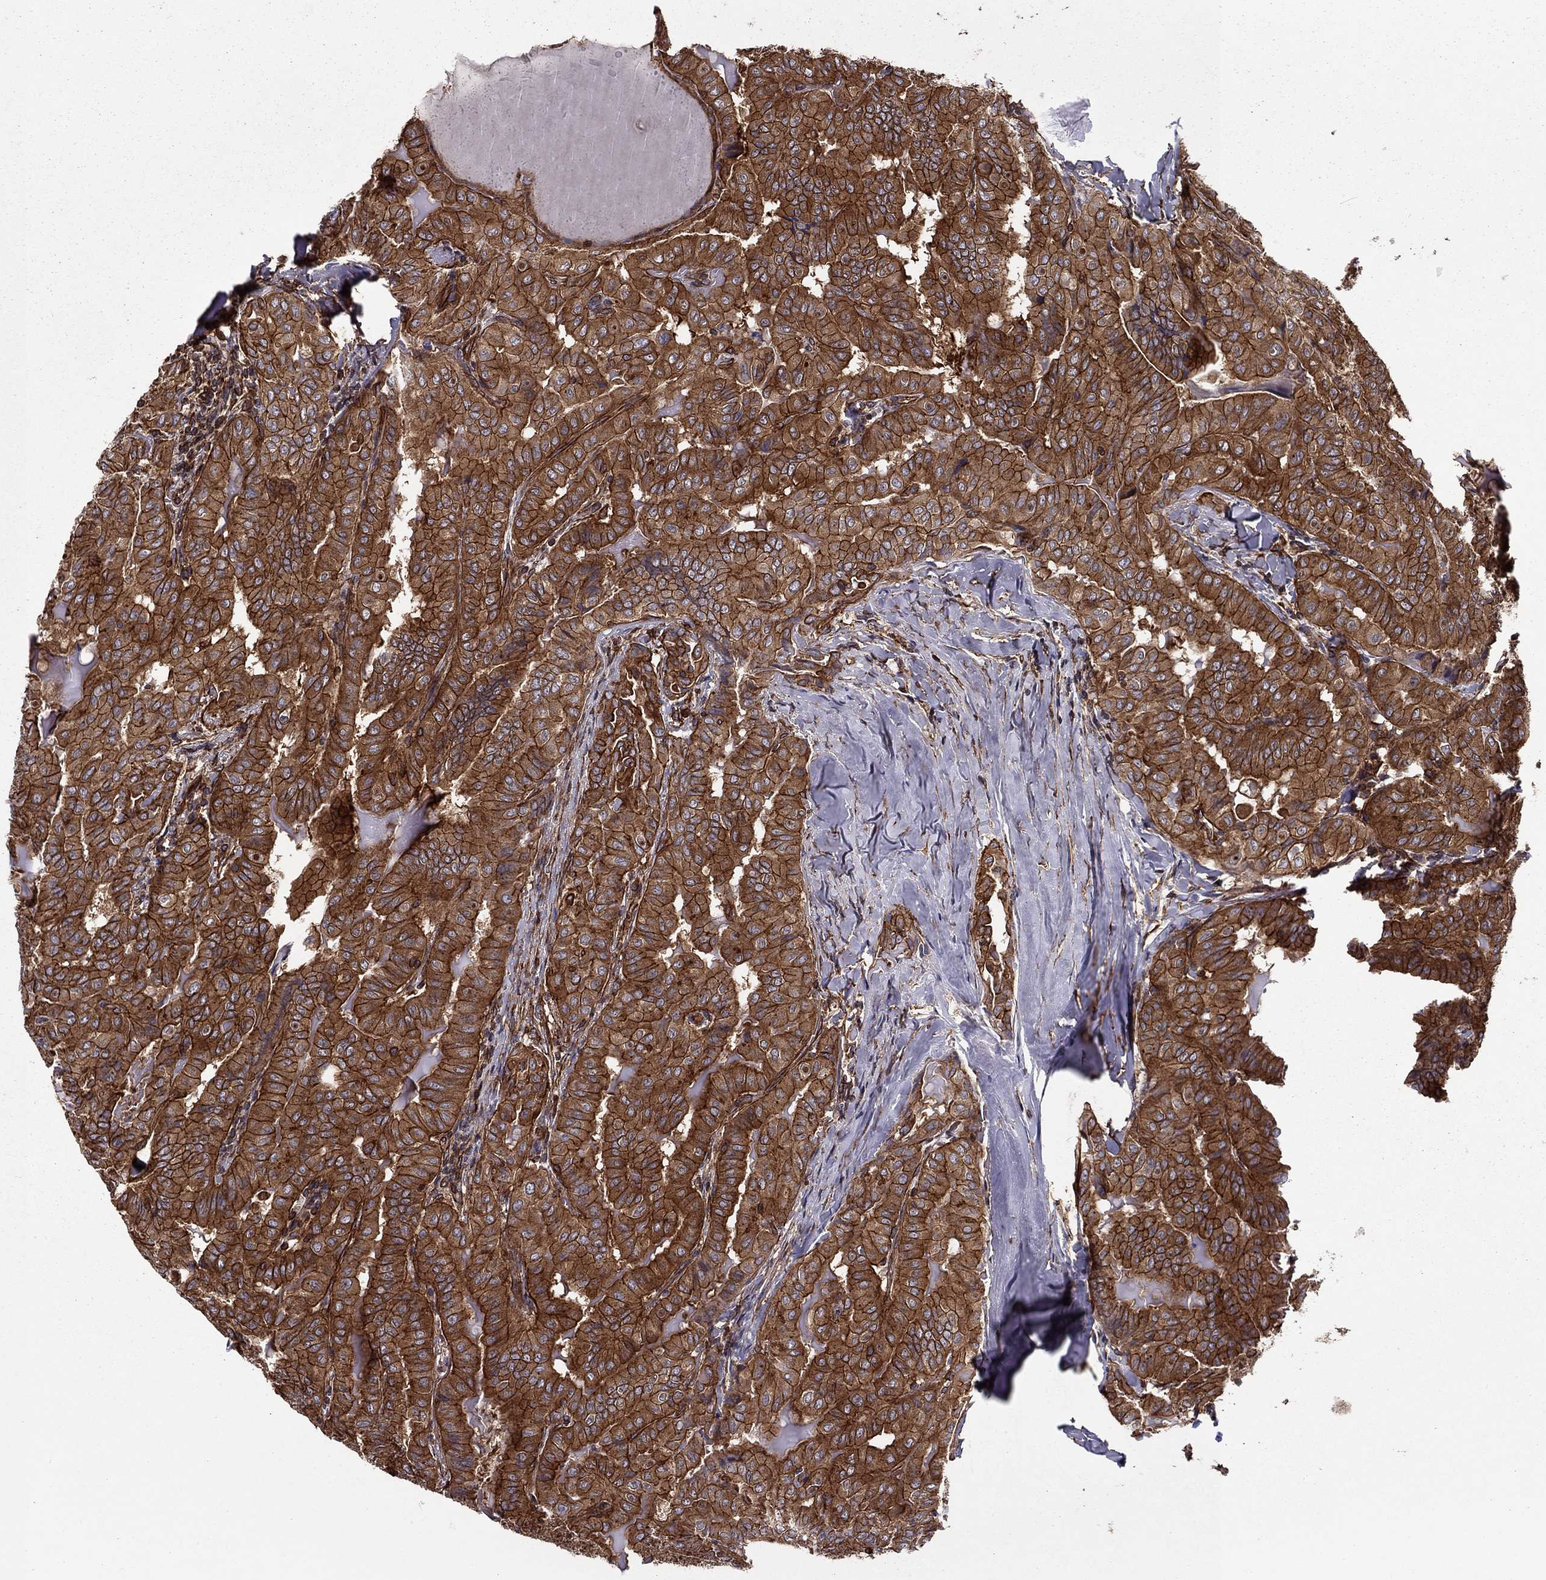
{"staining": {"intensity": "strong", "quantity": ">75%", "location": "cytoplasmic/membranous"}, "tissue": "thyroid cancer", "cell_type": "Tumor cells", "image_type": "cancer", "snomed": [{"axis": "morphology", "description": "Papillary adenocarcinoma, NOS"}, {"axis": "topography", "description": "Thyroid gland"}], "caption": "A micrograph of human papillary adenocarcinoma (thyroid) stained for a protein exhibits strong cytoplasmic/membranous brown staining in tumor cells. (DAB = brown stain, brightfield microscopy at high magnification).", "gene": "SHMT1", "patient": {"sex": "female", "age": 68}}